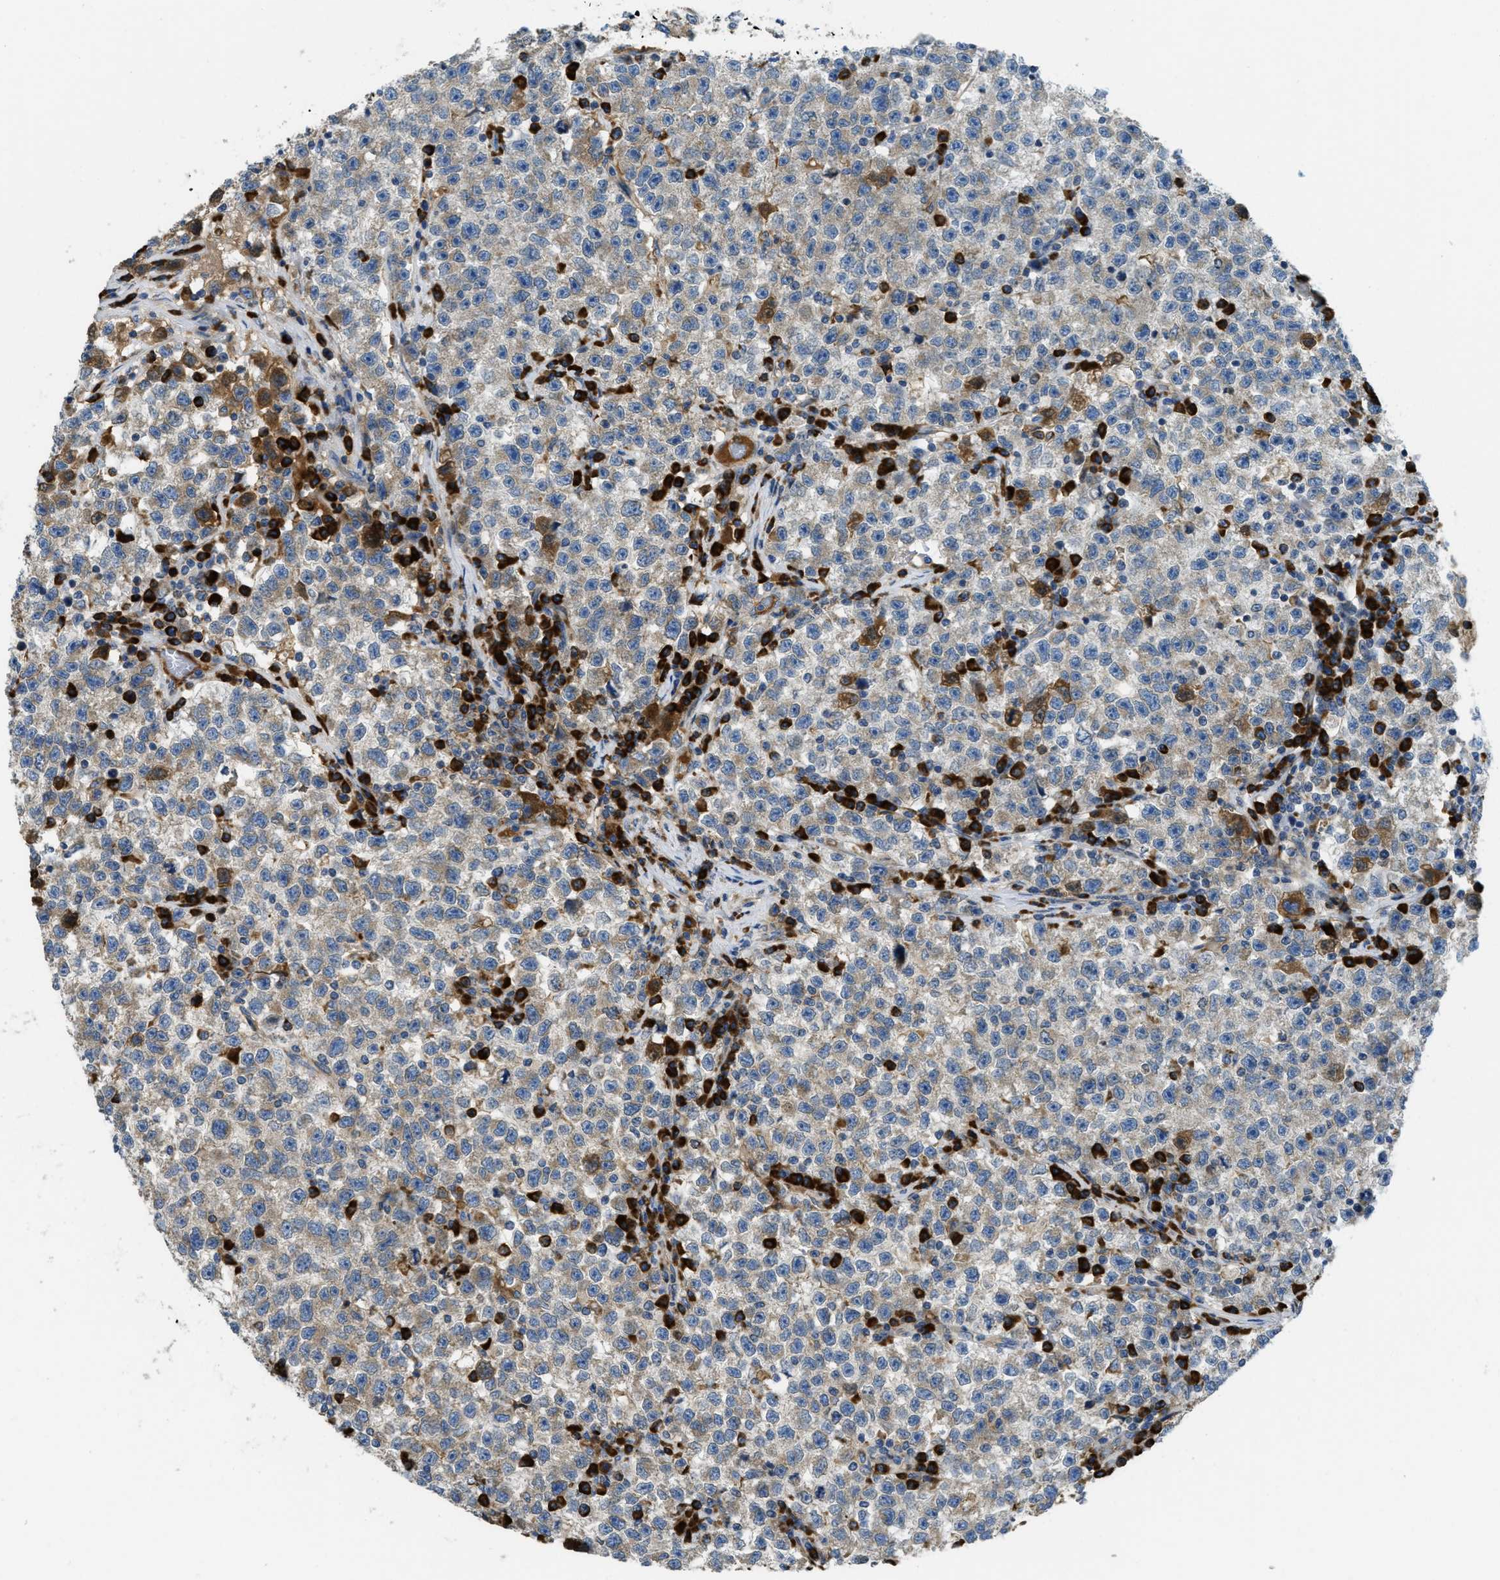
{"staining": {"intensity": "weak", "quantity": "25%-75%", "location": "cytoplasmic/membranous"}, "tissue": "testis cancer", "cell_type": "Tumor cells", "image_type": "cancer", "snomed": [{"axis": "morphology", "description": "Seminoma, NOS"}, {"axis": "topography", "description": "Testis"}], "caption": "Immunohistochemistry (DAB) staining of human seminoma (testis) shows weak cytoplasmic/membranous protein expression in about 25%-75% of tumor cells.", "gene": "SSR1", "patient": {"sex": "male", "age": 22}}